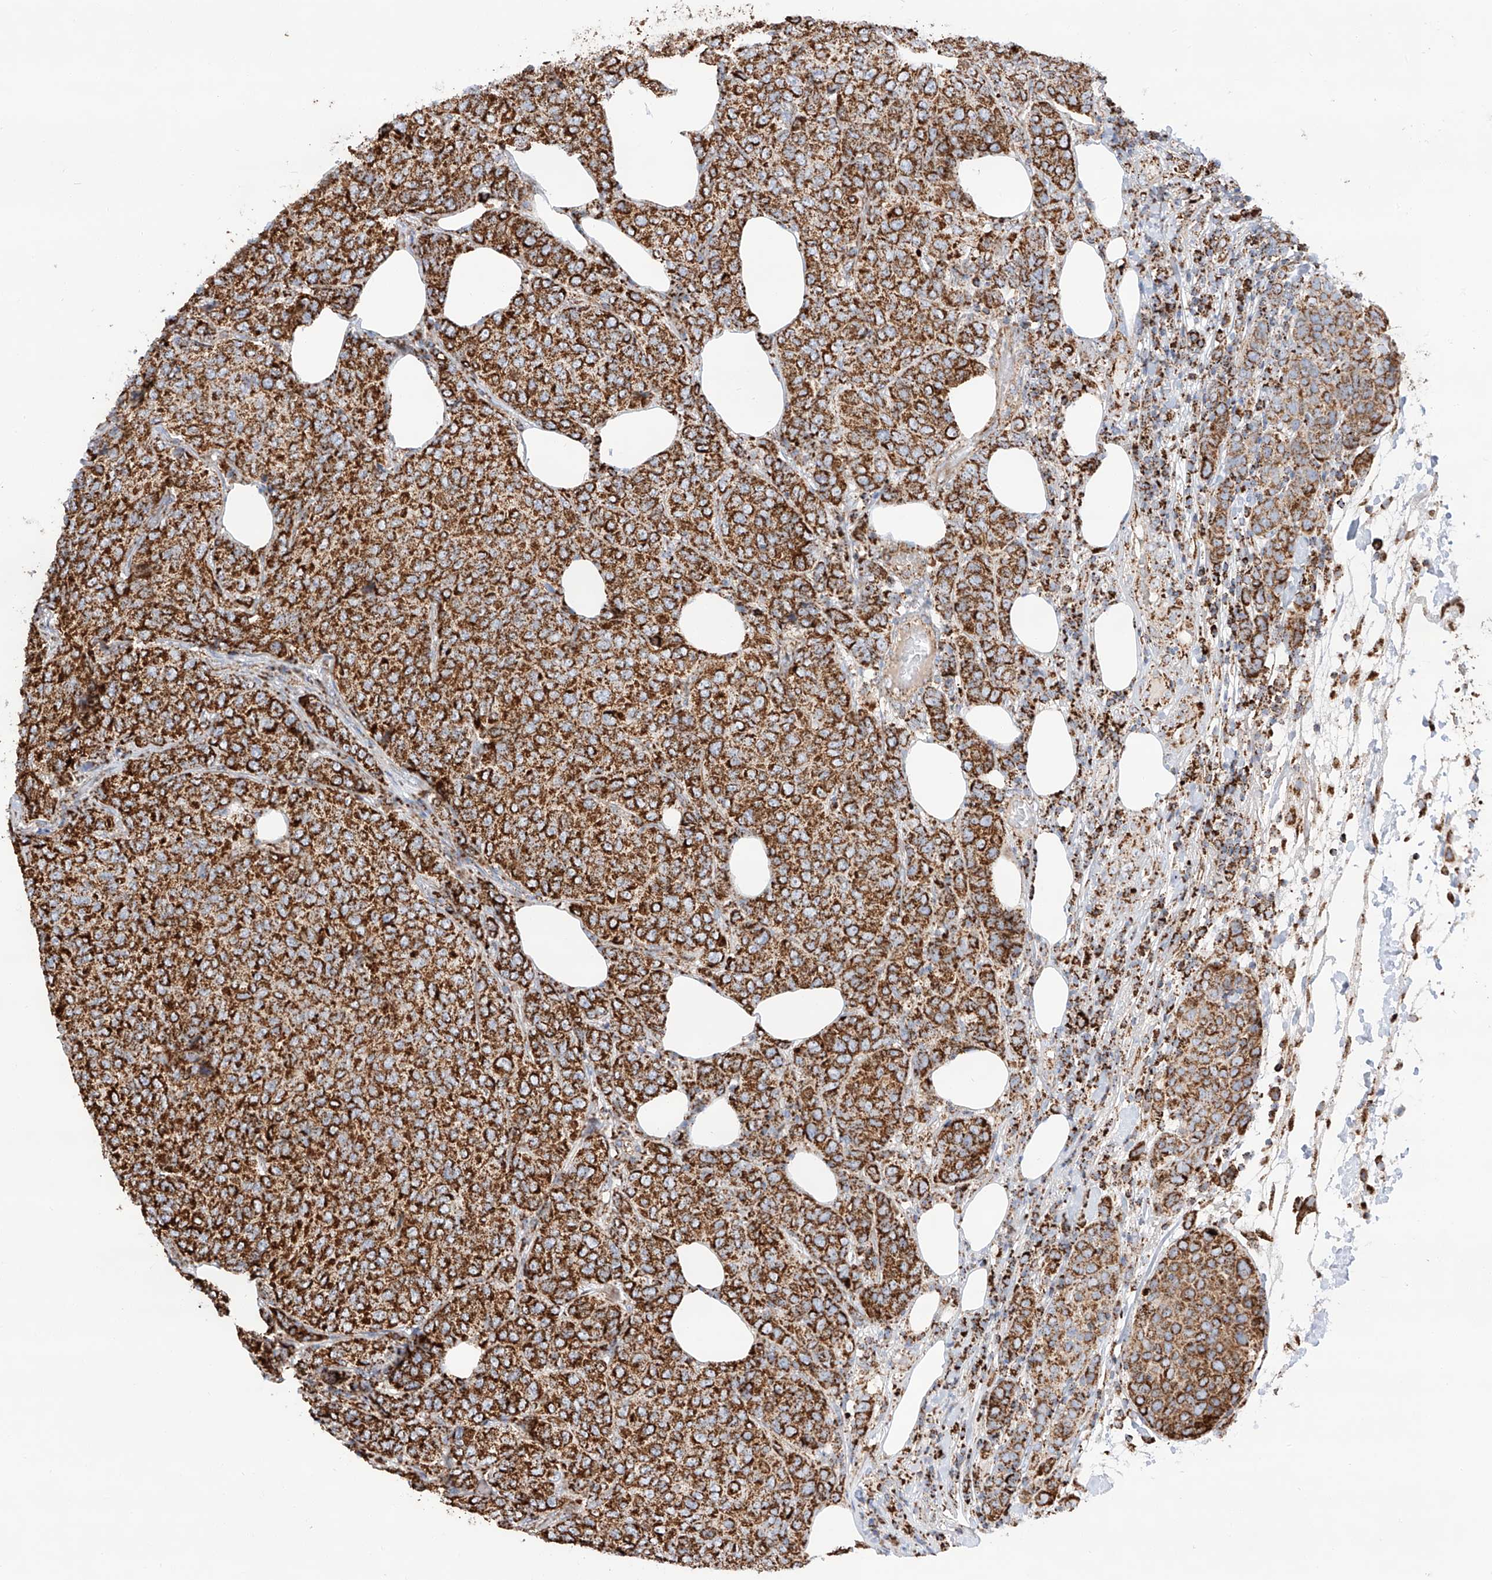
{"staining": {"intensity": "strong", "quantity": ">75%", "location": "cytoplasmic/membranous"}, "tissue": "breast cancer", "cell_type": "Tumor cells", "image_type": "cancer", "snomed": [{"axis": "morphology", "description": "Duct carcinoma"}, {"axis": "topography", "description": "Breast"}], "caption": "The image reveals a brown stain indicating the presence of a protein in the cytoplasmic/membranous of tumor cells in breast intraductal carcinoma.", "gene": "TTC27", "patient": {"sex": "female", "age": 55}}